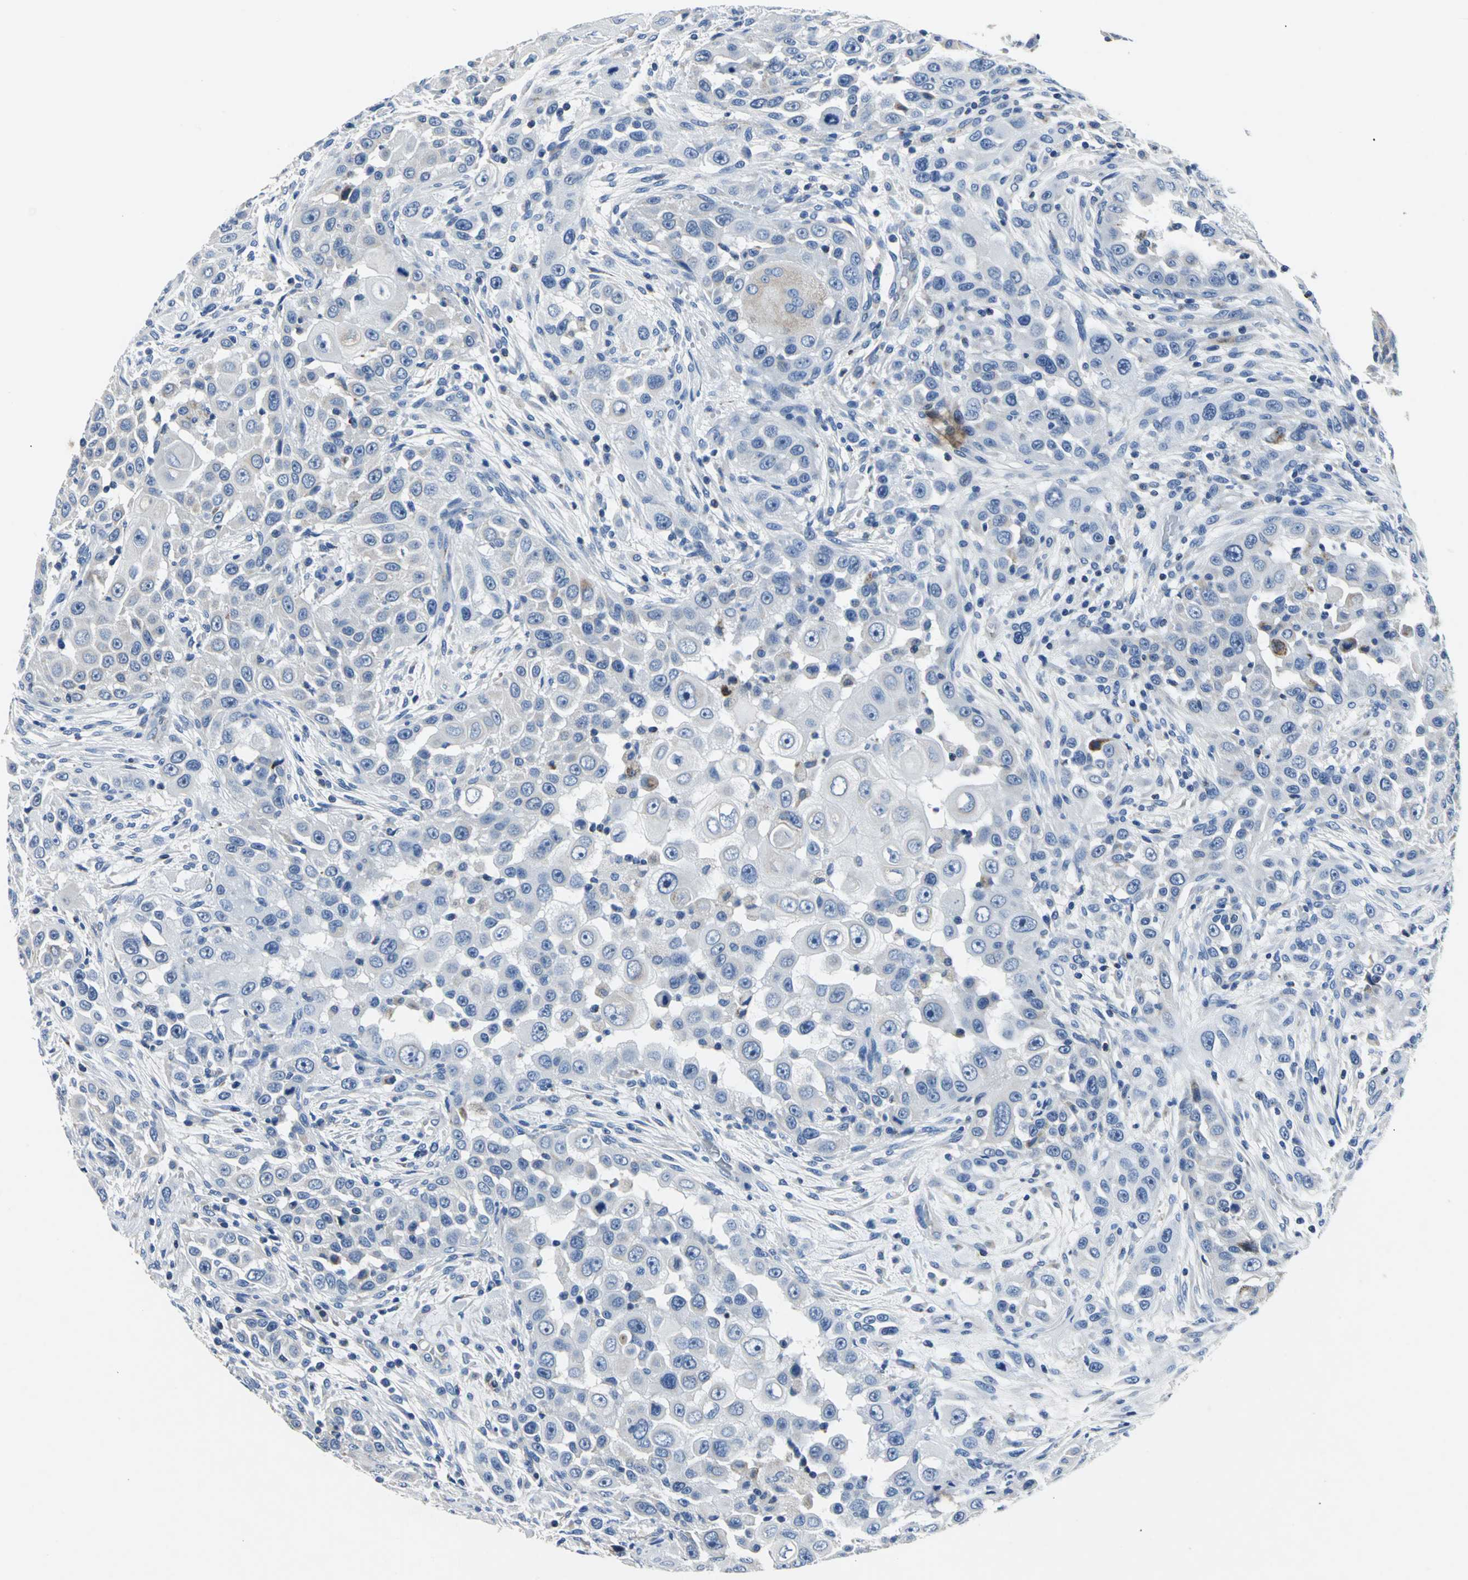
{"staining": {"intensity": "weak", "quantity": "25%-75%", "location": "cytoplasmic/membranous"}, "tissue": "head and neck cancer", "cell_type": "Tumor cells", "image_type": "cancer", "snomed": [{"axis": "morphology", "description": "Carcinoma, NOS"}, {"axis": "topography", "description": "Head-Neck"}], "caption": "The image shows staining of head and neck cancer, revealing weak cytoplasmic/membranous protein positivity (brown color) within tumor cells. (IHC, brightfield microscopy, high magnification).", "gene": "IFI6", "patient": {"sex": "male", "age": 87}}